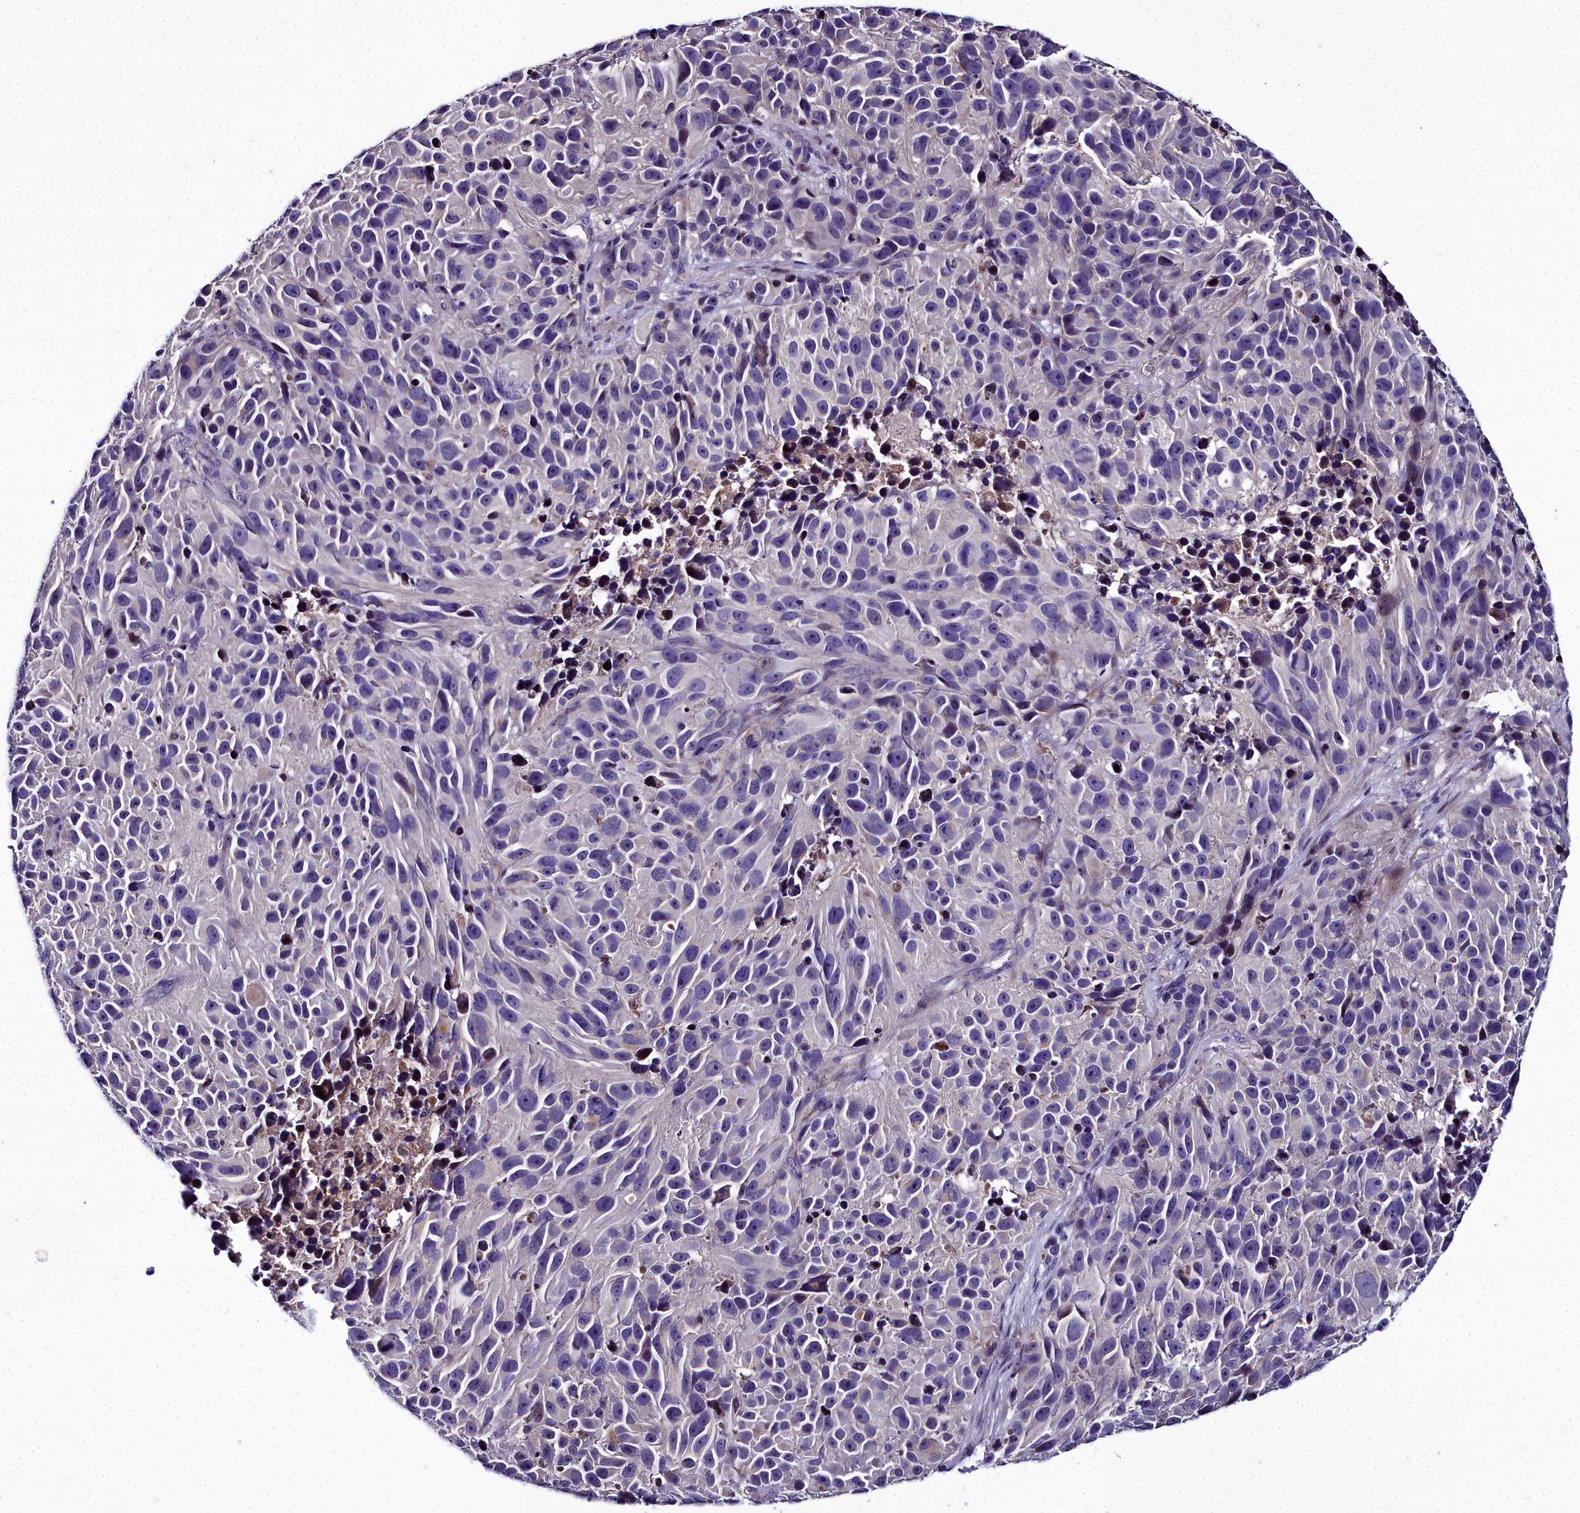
{"staining": {"intensity": "negative", "quantity": "none", "location": "none"}, "tissue": "melanoma", "cell_type": "Tumor cells", "image_type": "cancer", "snomed": [{"axis": "morphology", "description": "Malignant melanoma, NOS"}, {"axis": "topography", "description": "Skin"}], "caption": "Tumor cells show no significant protein positivity in melanoma.", "gene": "NT5M", "patient": {"sex": "male", "age": 84}}